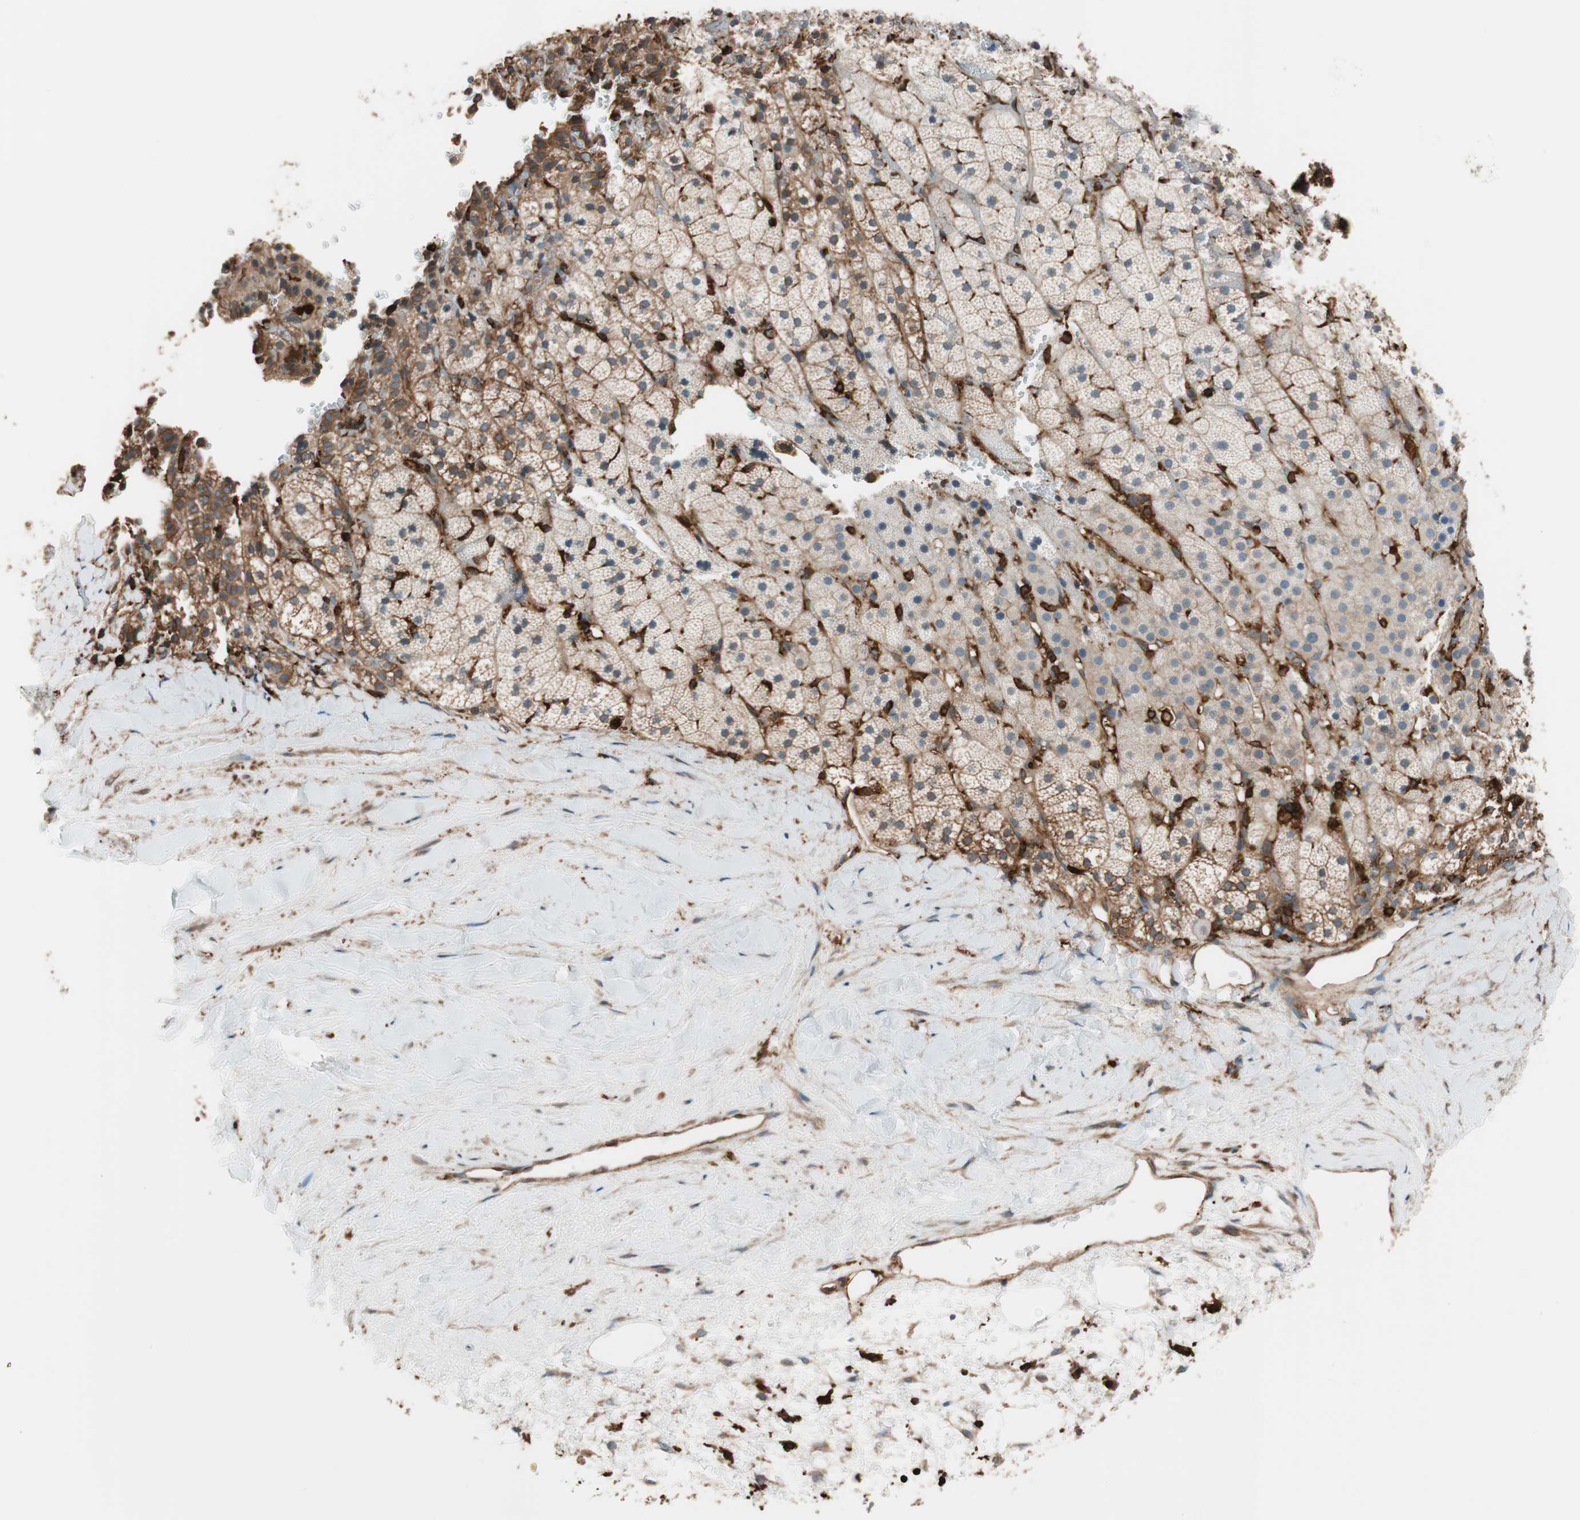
{"staining": {"intensity": "moderate", "quantity": ">75%", "location": "cytoplasmic/membranous"}, "tissue": "adrenal gland", "cell_type": "Glandular cells", "image_type": "normal", "snomed": [{"axis": "morphology", "description": "Normal tissue, NOS"}, {"axis": "topography", "description": "Adrenal gland"}], "caption": "Normal adrenal gland was stained to show a protein in brown. There is medium levels of moderate cytoplasmic/membranous expression in approximately >75% of glandular cells. (Brightfield microscopy of DAB IHC at high magnification).", "gene": "VASP", "patient": {"sex": "male", "age": 35}}